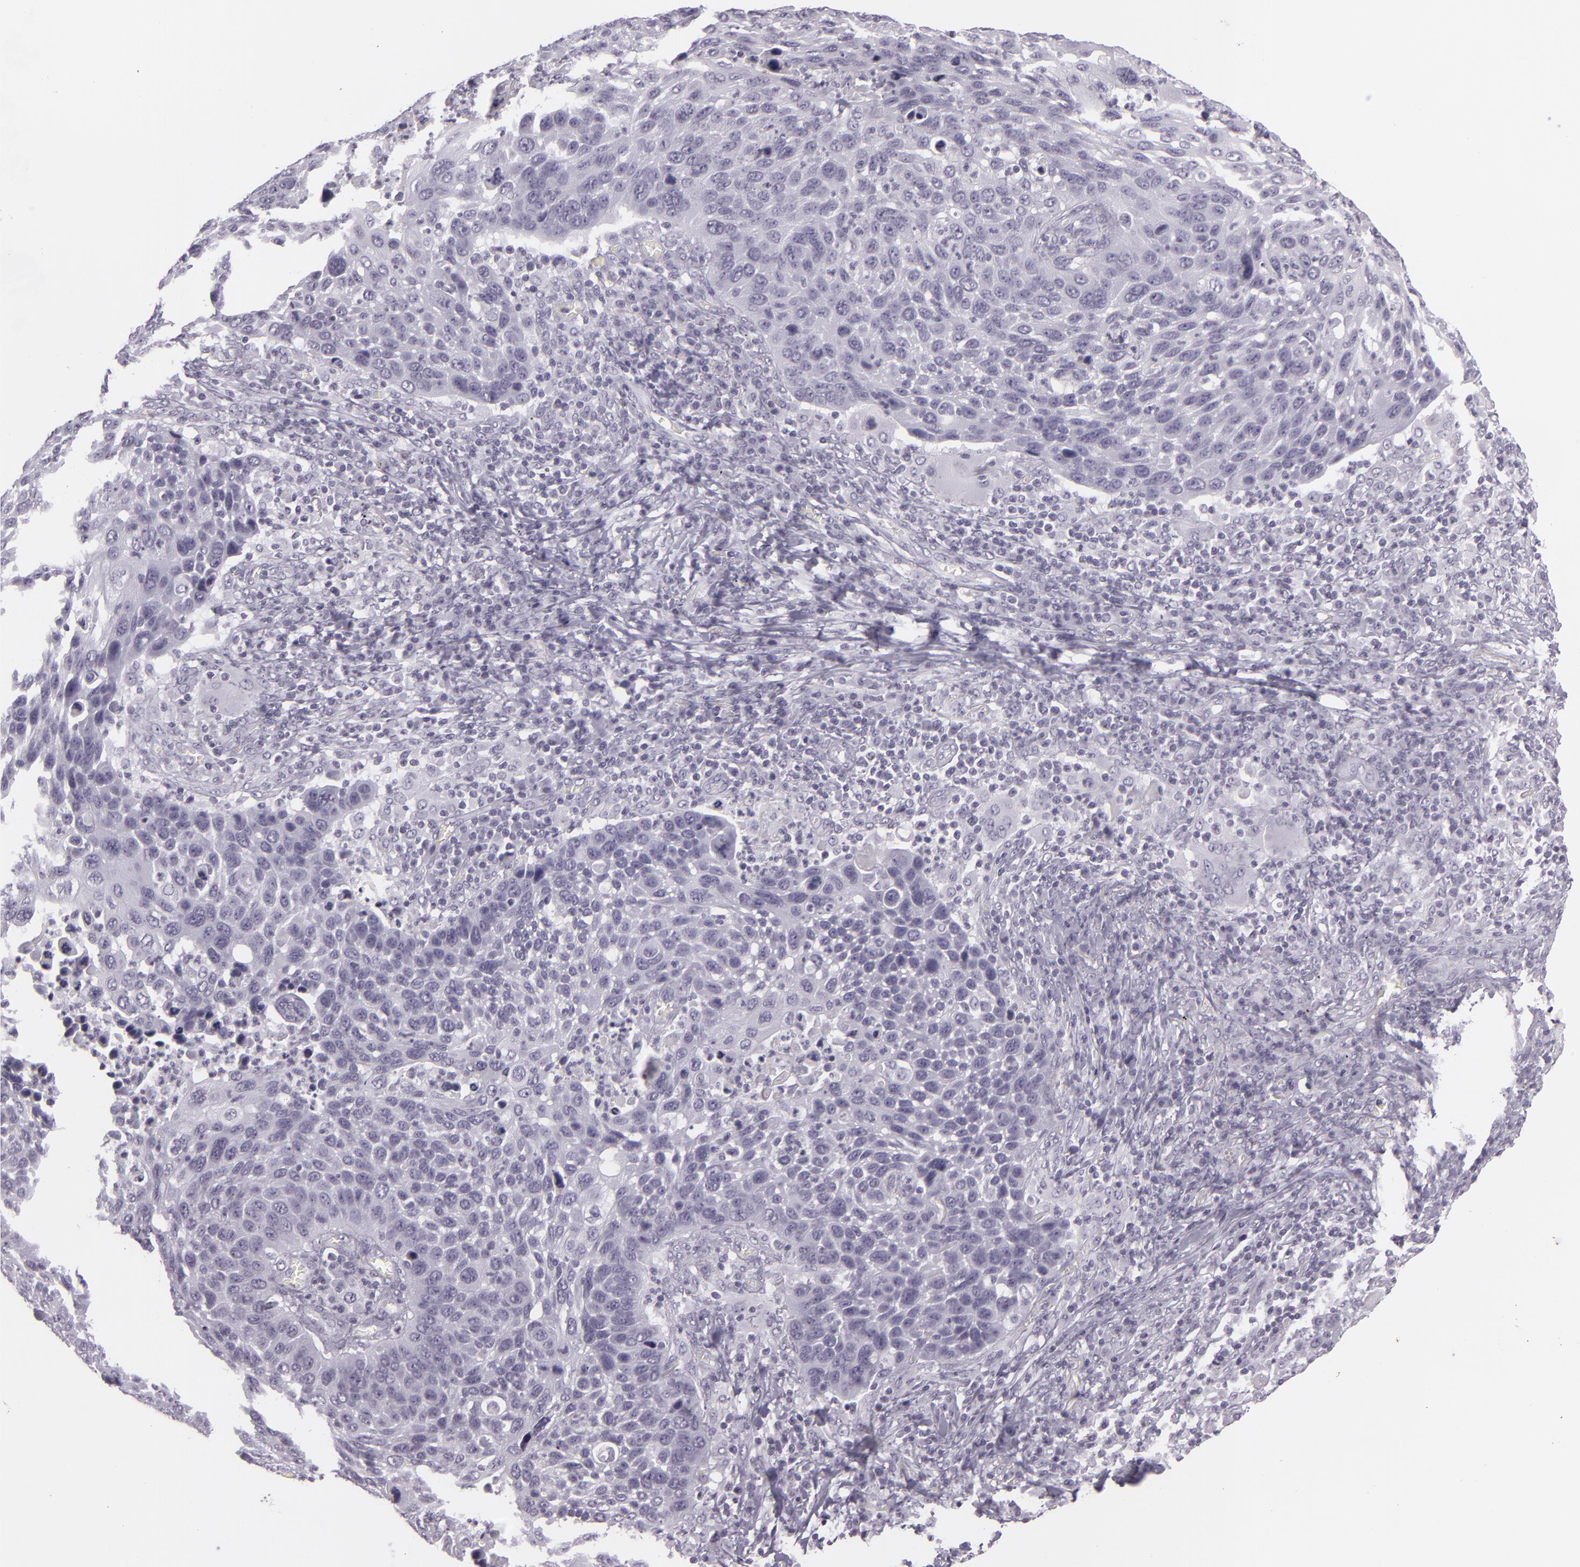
{"staining": {"intensity": "negative", "quantity": "none", "location": "none"}, "tissue": "lung cancer", "cell_type": "Tumor cells", "image_type": "cancer", "snomed": [{"axis": "morphology", "description": "Squamous cell carcinoma, NOS"}, {"axis": "topography", "description": "Lung"}], "caption": "Tumor cells are negative for brown protein staining in lung cancer.", "gene": "MCM3", "patient": {"sex": "male", "age": 68}}